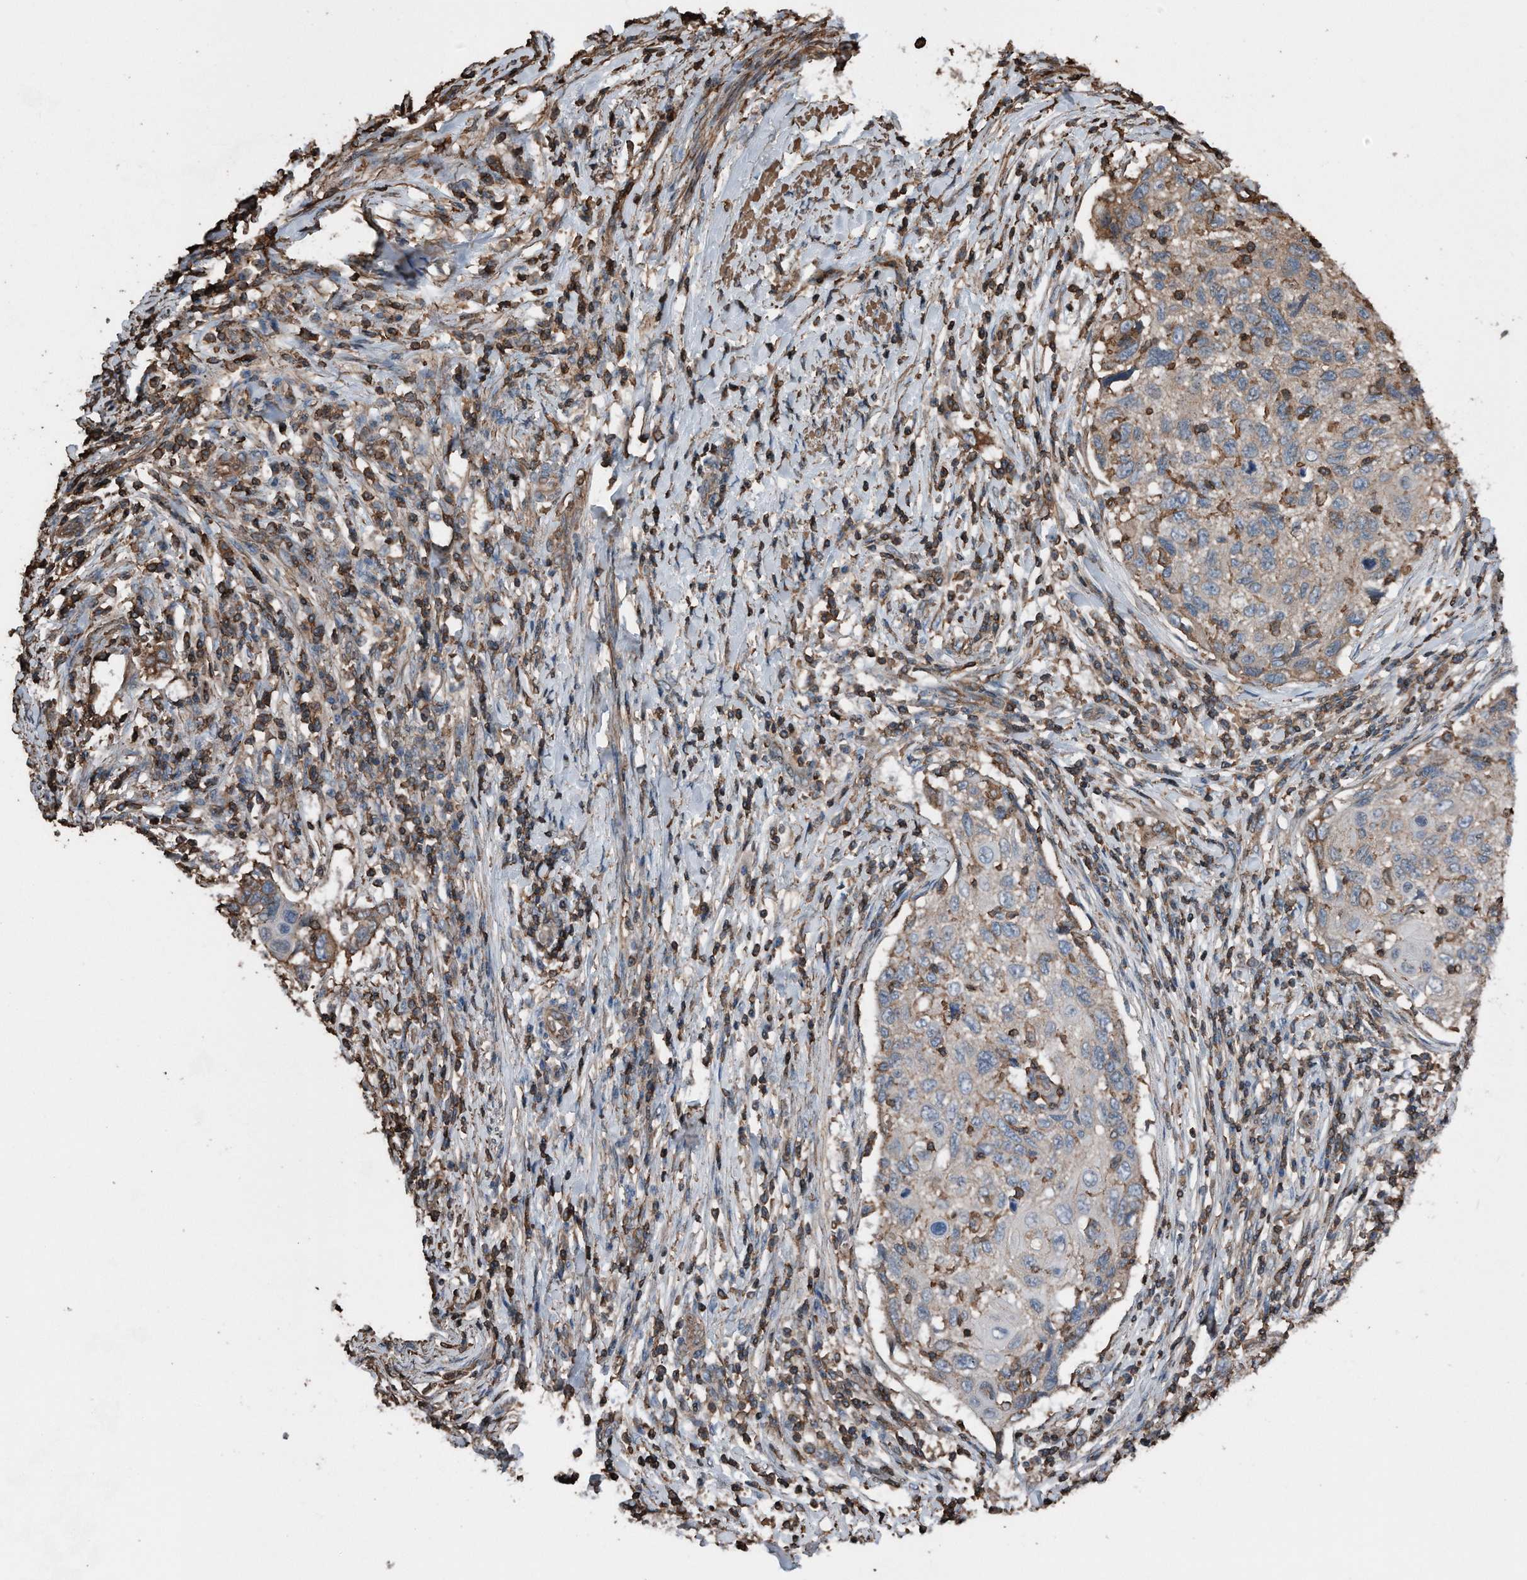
{"staining": {"intensity": "weak", "quantity": "25%-75%", "location": "cytoplasmic/membranous"}, "tissue": "cervical cancer", "cell_type": "Tumor cells", "image_type": "cancer", "snomed": [{"axis": "morphology", "description": "Squamous cell carcinoma, NOS"}, {"axis": "topography", "description": "Cervix"}], "caption": "Cervical cancer (squamous cell carcinoma) tissue shows weak cytoplasmic/membranous positivity in about 25%-75% of tumor cells The staining was performed using DAB, with brown indicating positive protein expression. Nuclei are stained blue with hematoxylin.", "gene": "RSPO3", "patient": {"sex": "female", "age": 70}}